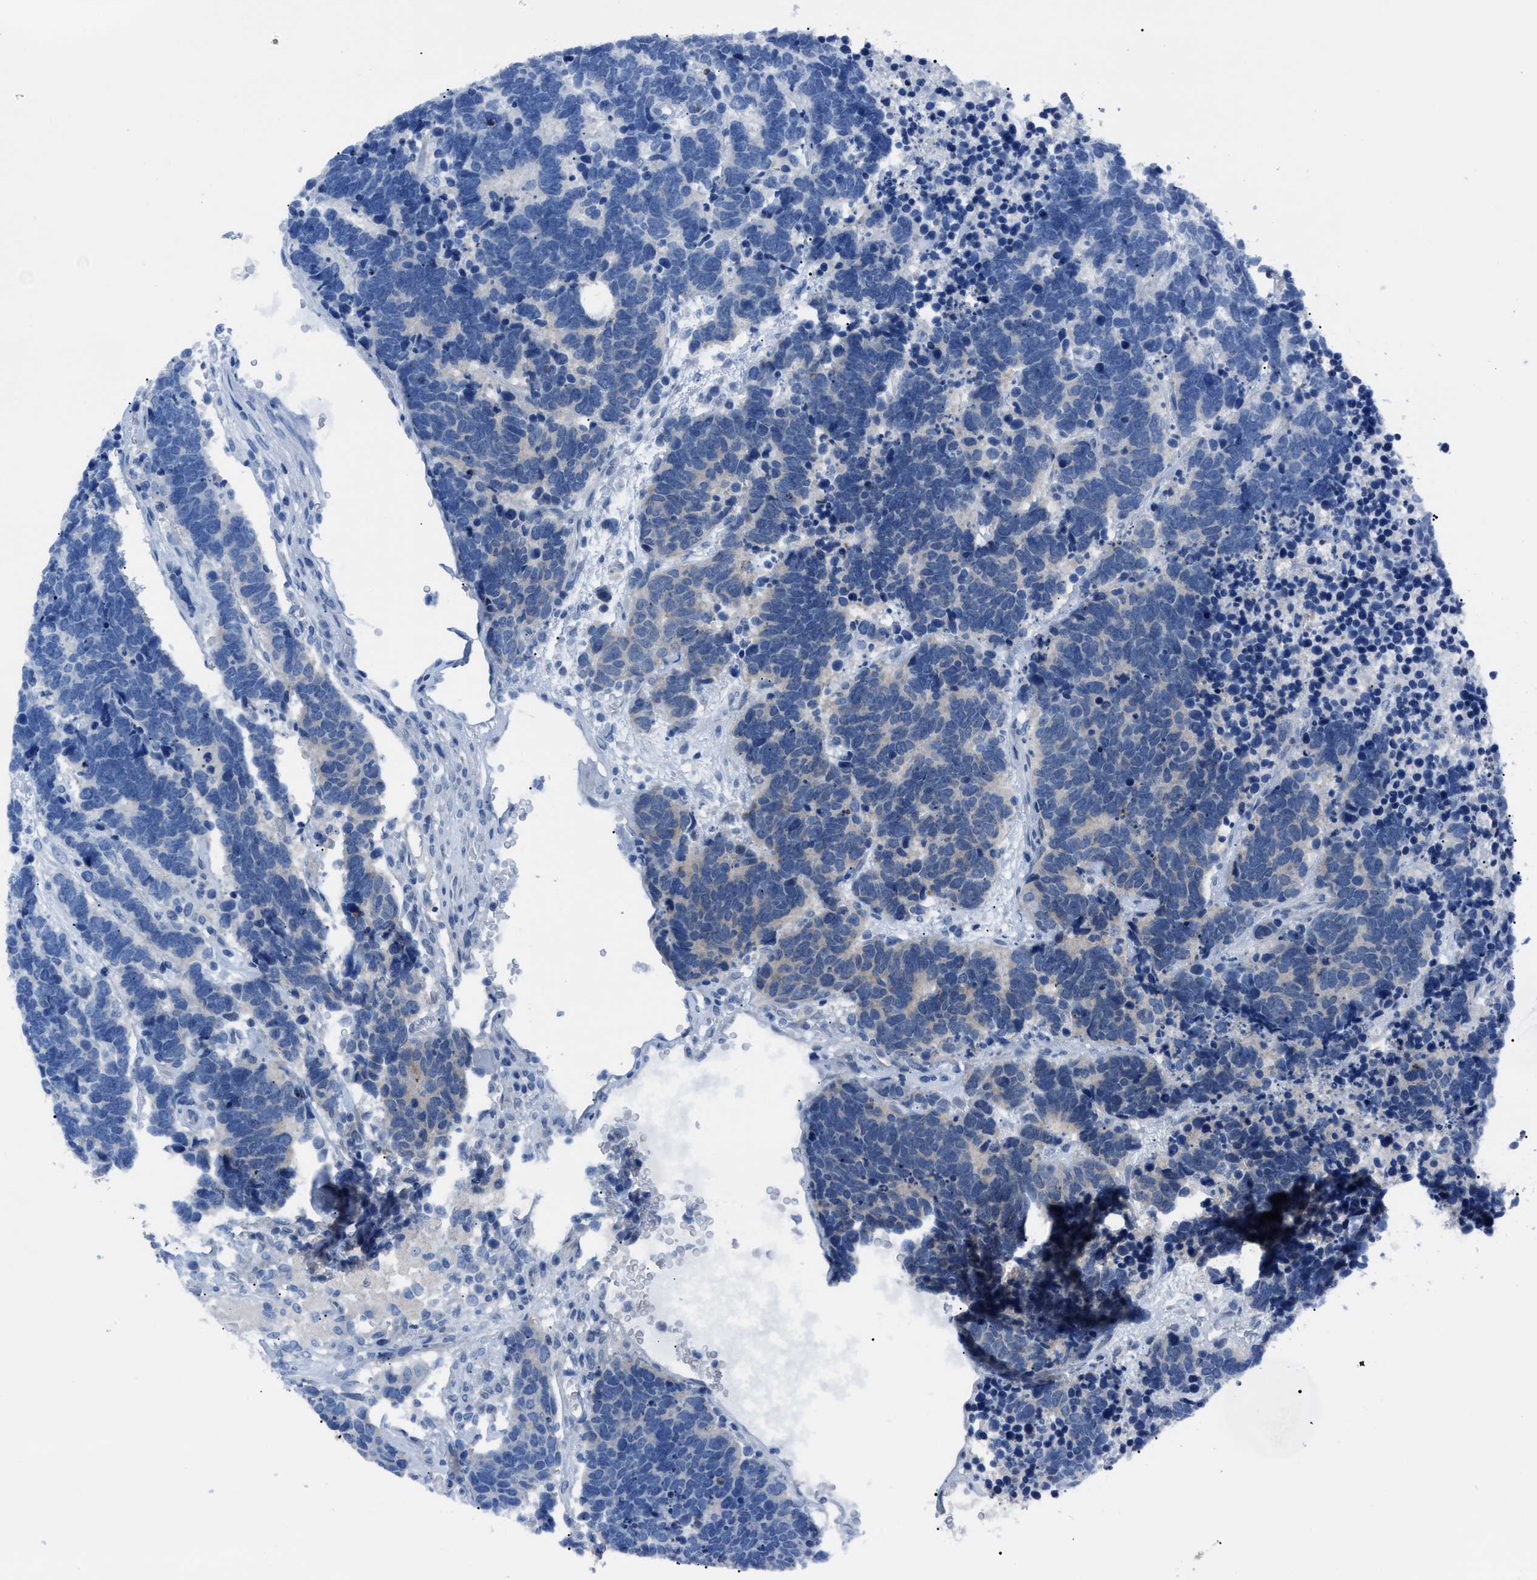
{"staining": {"intensity": "negative", "quantity": "none", "location": "none"}, "tissue": "carcinoid", "cell_type": "Tumor cells", "image_type": "cancer", "snomed": [{"axis": "morphology", "description": "Carcinoma, NOS"}, {"axis": "morphology", "description": "Carcinoid, malignant, NOS"}, {"axis": "topography", "description": "Urinary bladder"}], "caption": "Tumor cells are negative for brown protein staining in carcinoid.", "gene": "LRWD1", "patient": {"sex": "male", "age": 57}}